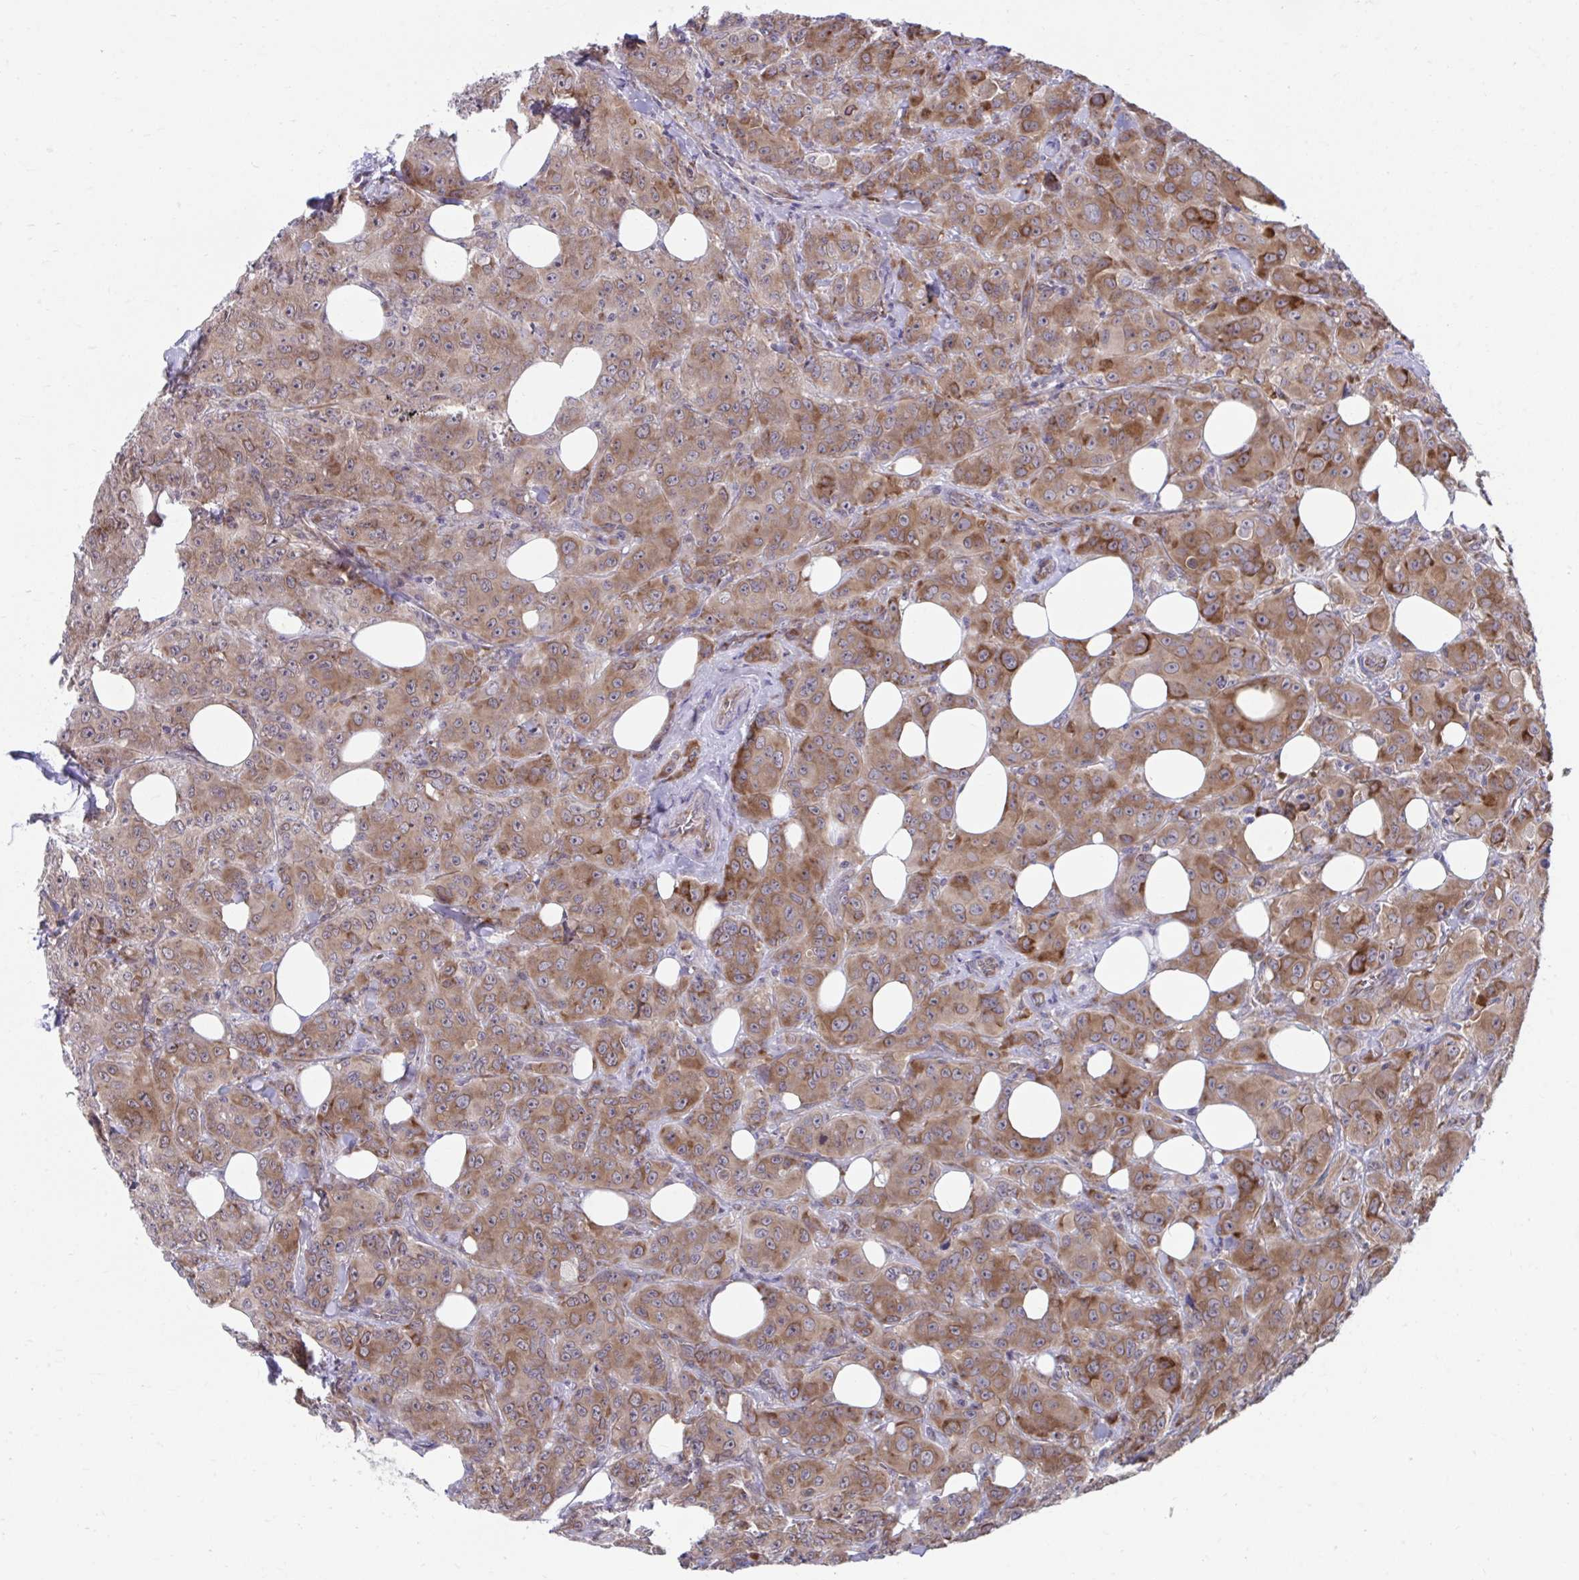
{"staining": {"intensity": "moderate", "quantity": ">75%", "location": "cytoplasmic/membranous"}, "tissue": "breast cancer", "cell_type": "Tumor cells", "image_type": "cancer", "snomed": [{"axis": "morphology", "description": "Normal tissue, NOS"}, {"axis": "morphology", "description": "Duct carcinoma"}, {"axis": "topography", "description": "Breast"}], "caption": "IHC image of neoplastic tissue: invasive ductal carcinoma (breast) stained using immunohistochemistry demonstrates medium levels of moderate protein expression localized specifically in the cytoplasmic/membranous of tumor cells, appearing as a cytoplasmic/membranous brown color.", "gene": "SELENON", "patient": {"sex": "female", "age": 43}}